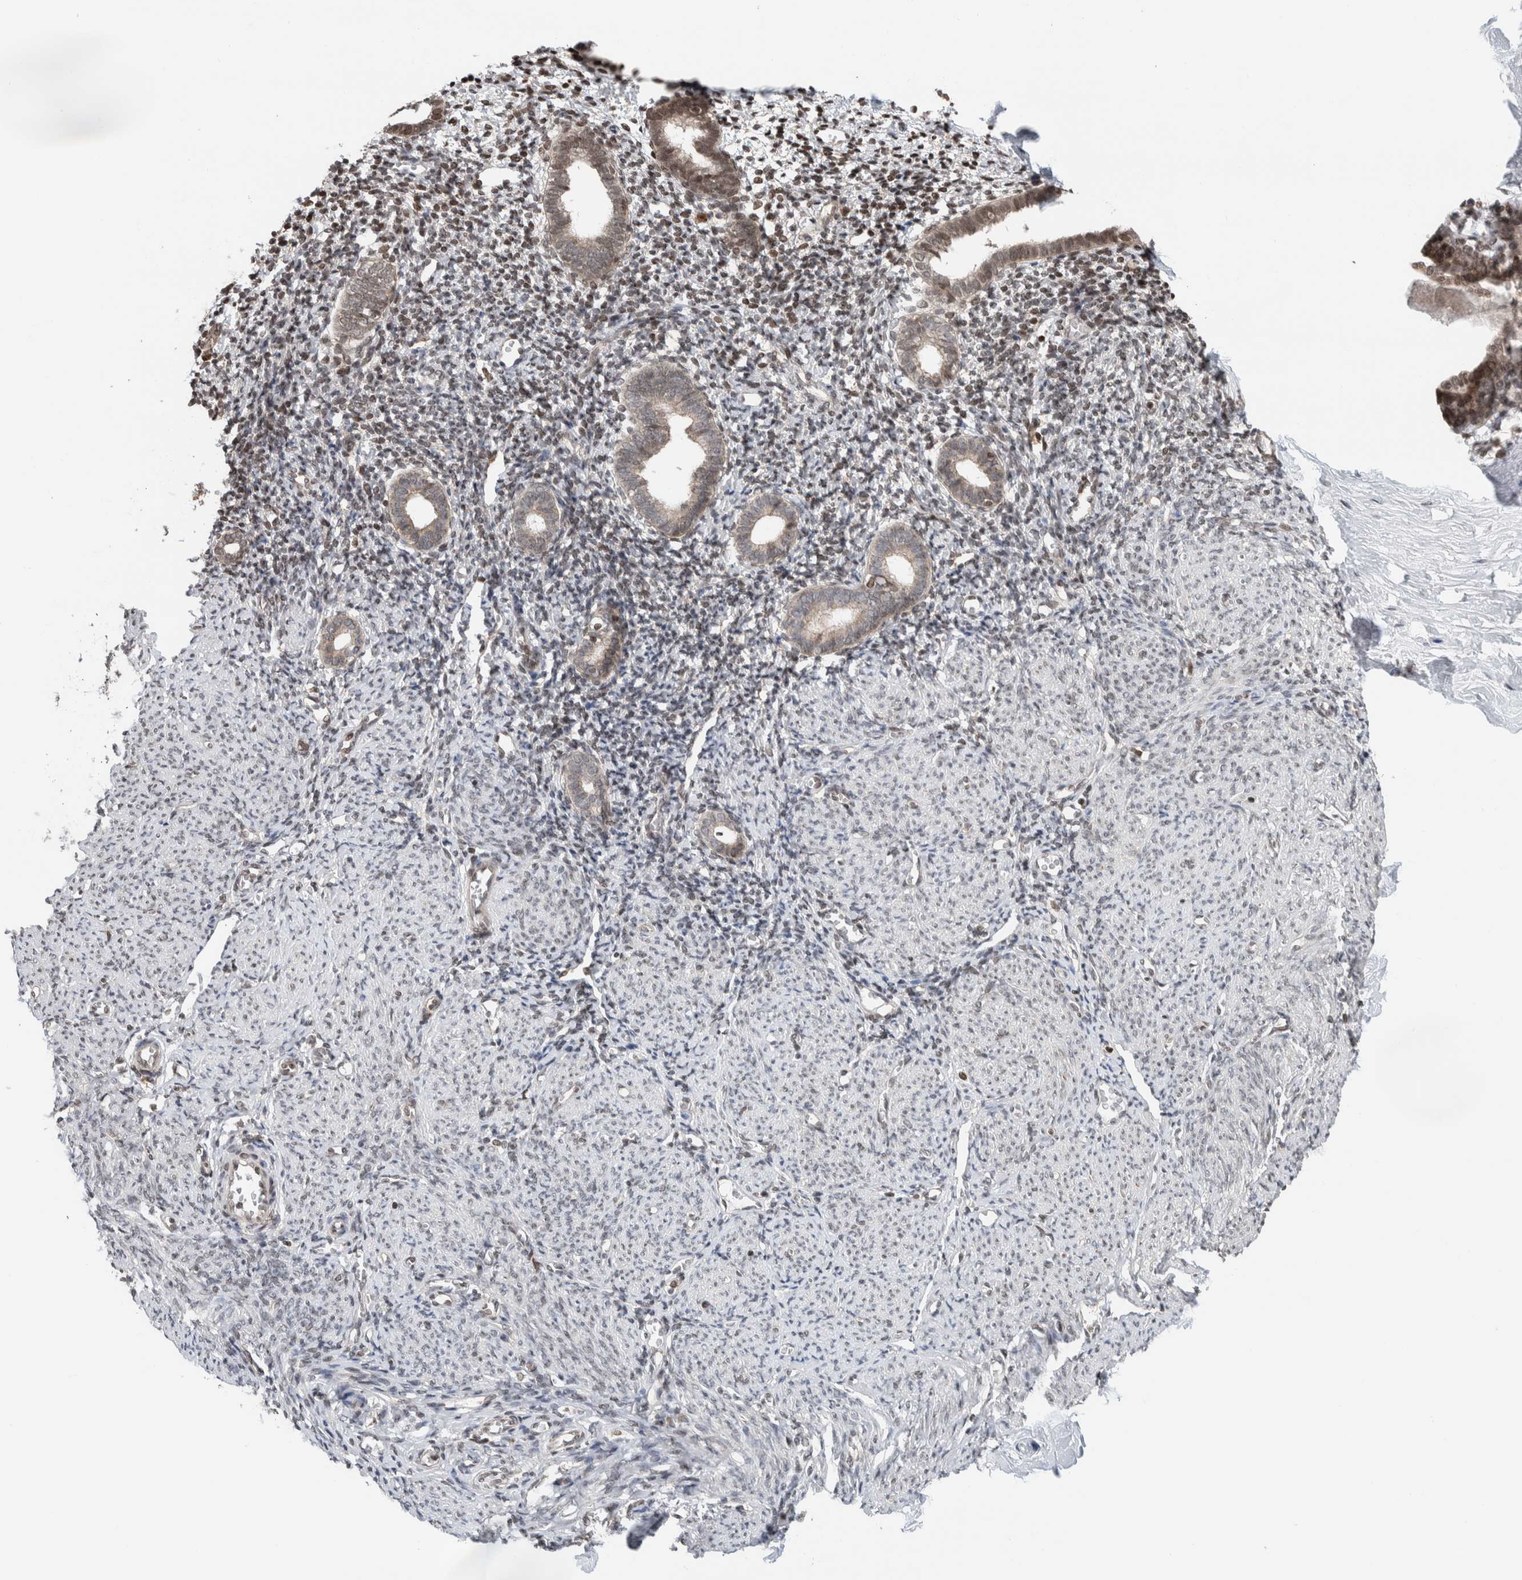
{"staining": {"intensity": "moderate", "quantity": "<25%", "location": "nuclear"}, "tissue": "endometrium", "cell_type": "Cells in endometrial stroma", "image_type": "normal", "snomed": [{"axis": "morphology", "description": "Normal tissue, NOS"}, {"axis": "morphology", "description": "Adenocarcinoma, NOS"}, {"axis": "topography", "description": "Endometrium"}], "caption": "Immunohistochemistry (IHC) micrograph of unremarkable endometrium: human endometrium stained using immunohistochemistry (IHC) reveals low levels of moderate protein expression localized specifically in the nuclear of cells in endometrial stroma, appearing as a nuclear brown color.", "gene": "NPLOC4", "patient": {"sex": "female", "age": 57}}